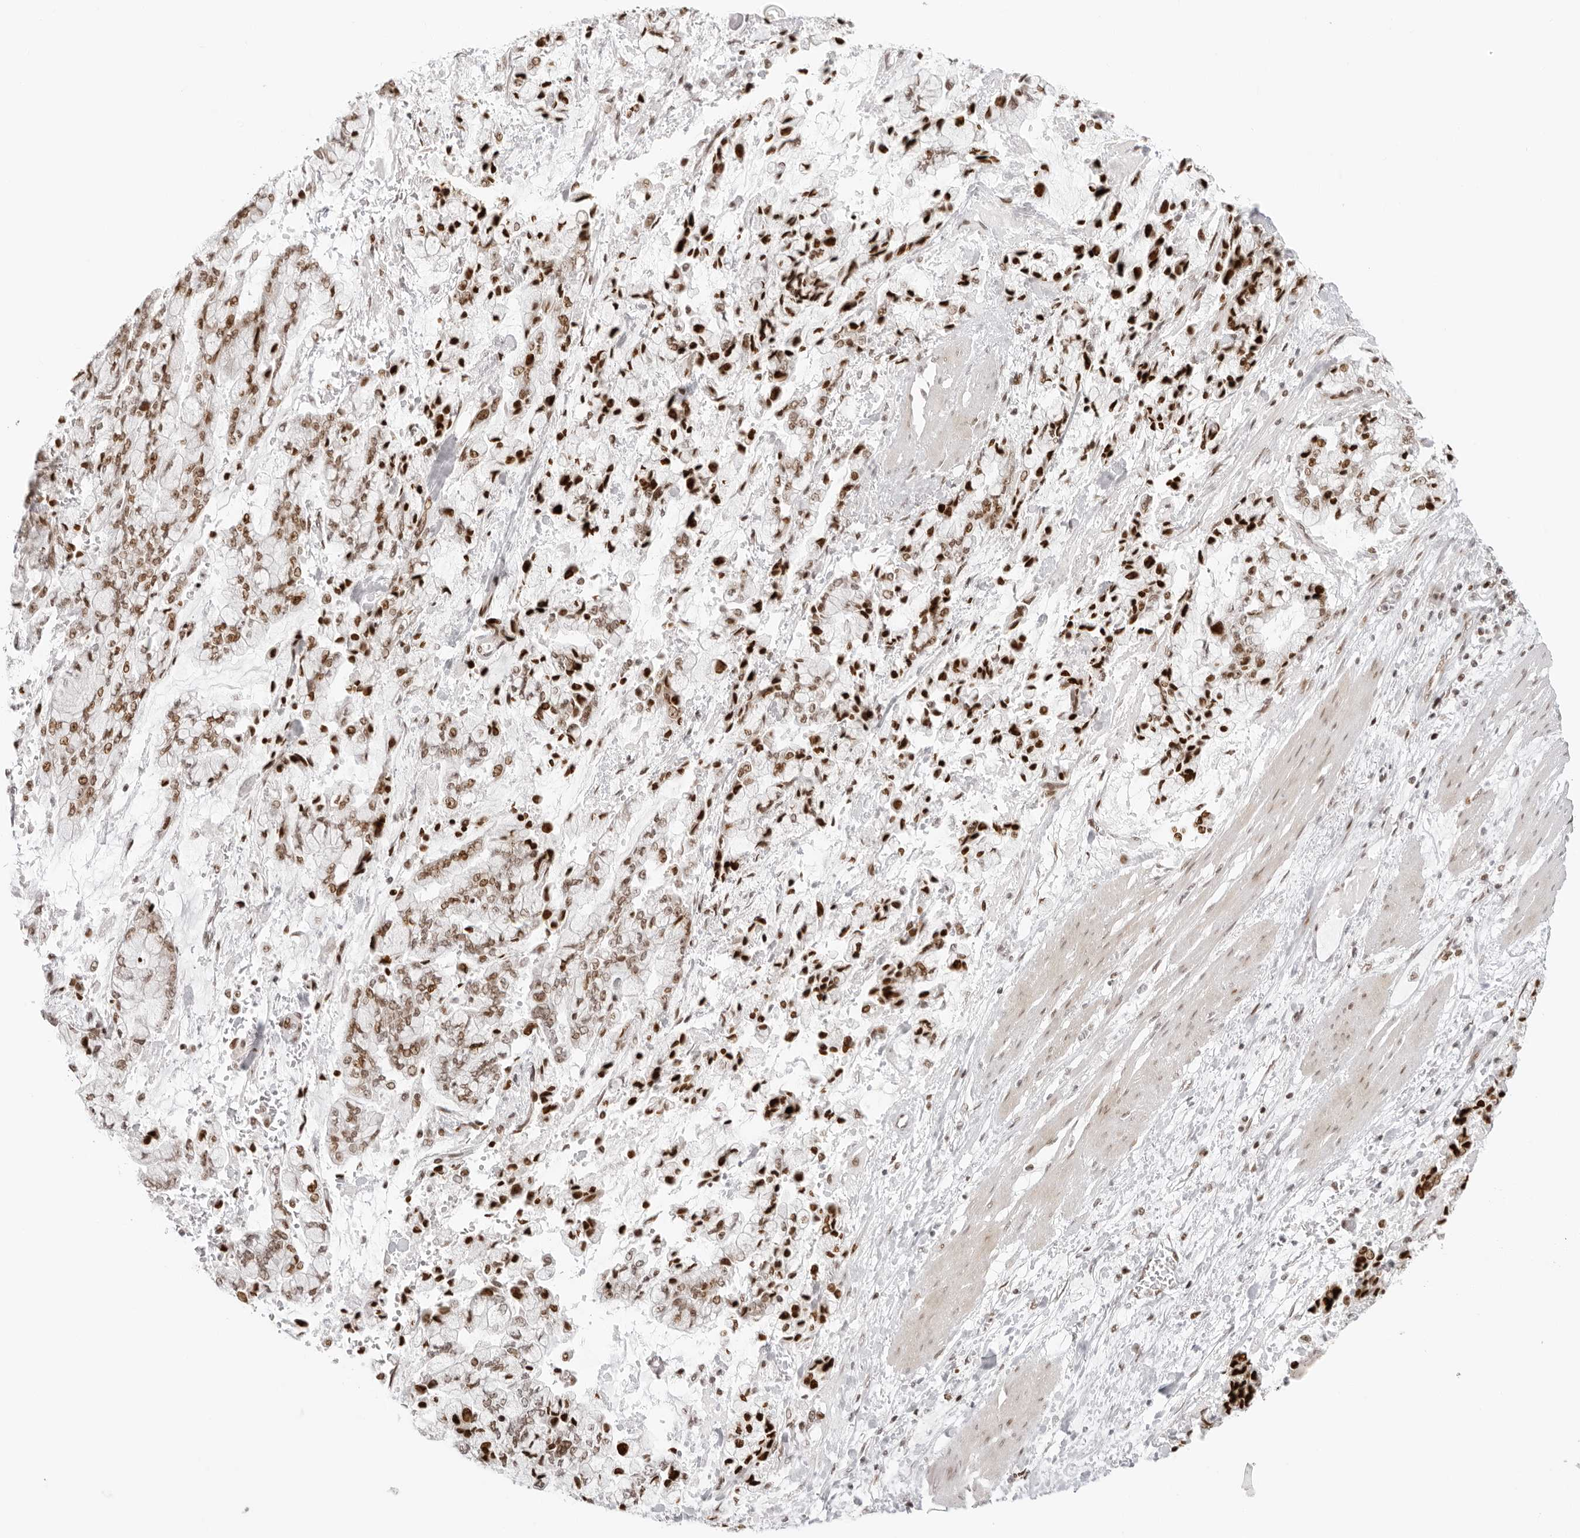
{"staining": {"intensity": "moderate", "quantity": "25%-75%", "location": "nuclear"}, "tissue": "stomach cancer", "cell_type": "Tumor cells", "image_type": "cancer", "snomed": [{"axis": "morphology", "description": "Normal tissue, NOS"}, {"axis": "morphology", "description": "Adenocarcinoma, NOS"}, {"axis": "topography", "description": "Stomach, upper"}, {"axis": "topography", "description": "Stomach"}], "caption": "High-magnification brightfield microscopy of stomach cancer stained with DAB (3,3'-diaminobenzidine) (brown) and counterstained with hematoxylin (blue). tumor cells exhibit moderate nuclear expression is appreciated in about25%-75% of cells.", "gene": "RCC1", "patient": {"sex": "male", "age": 76}}